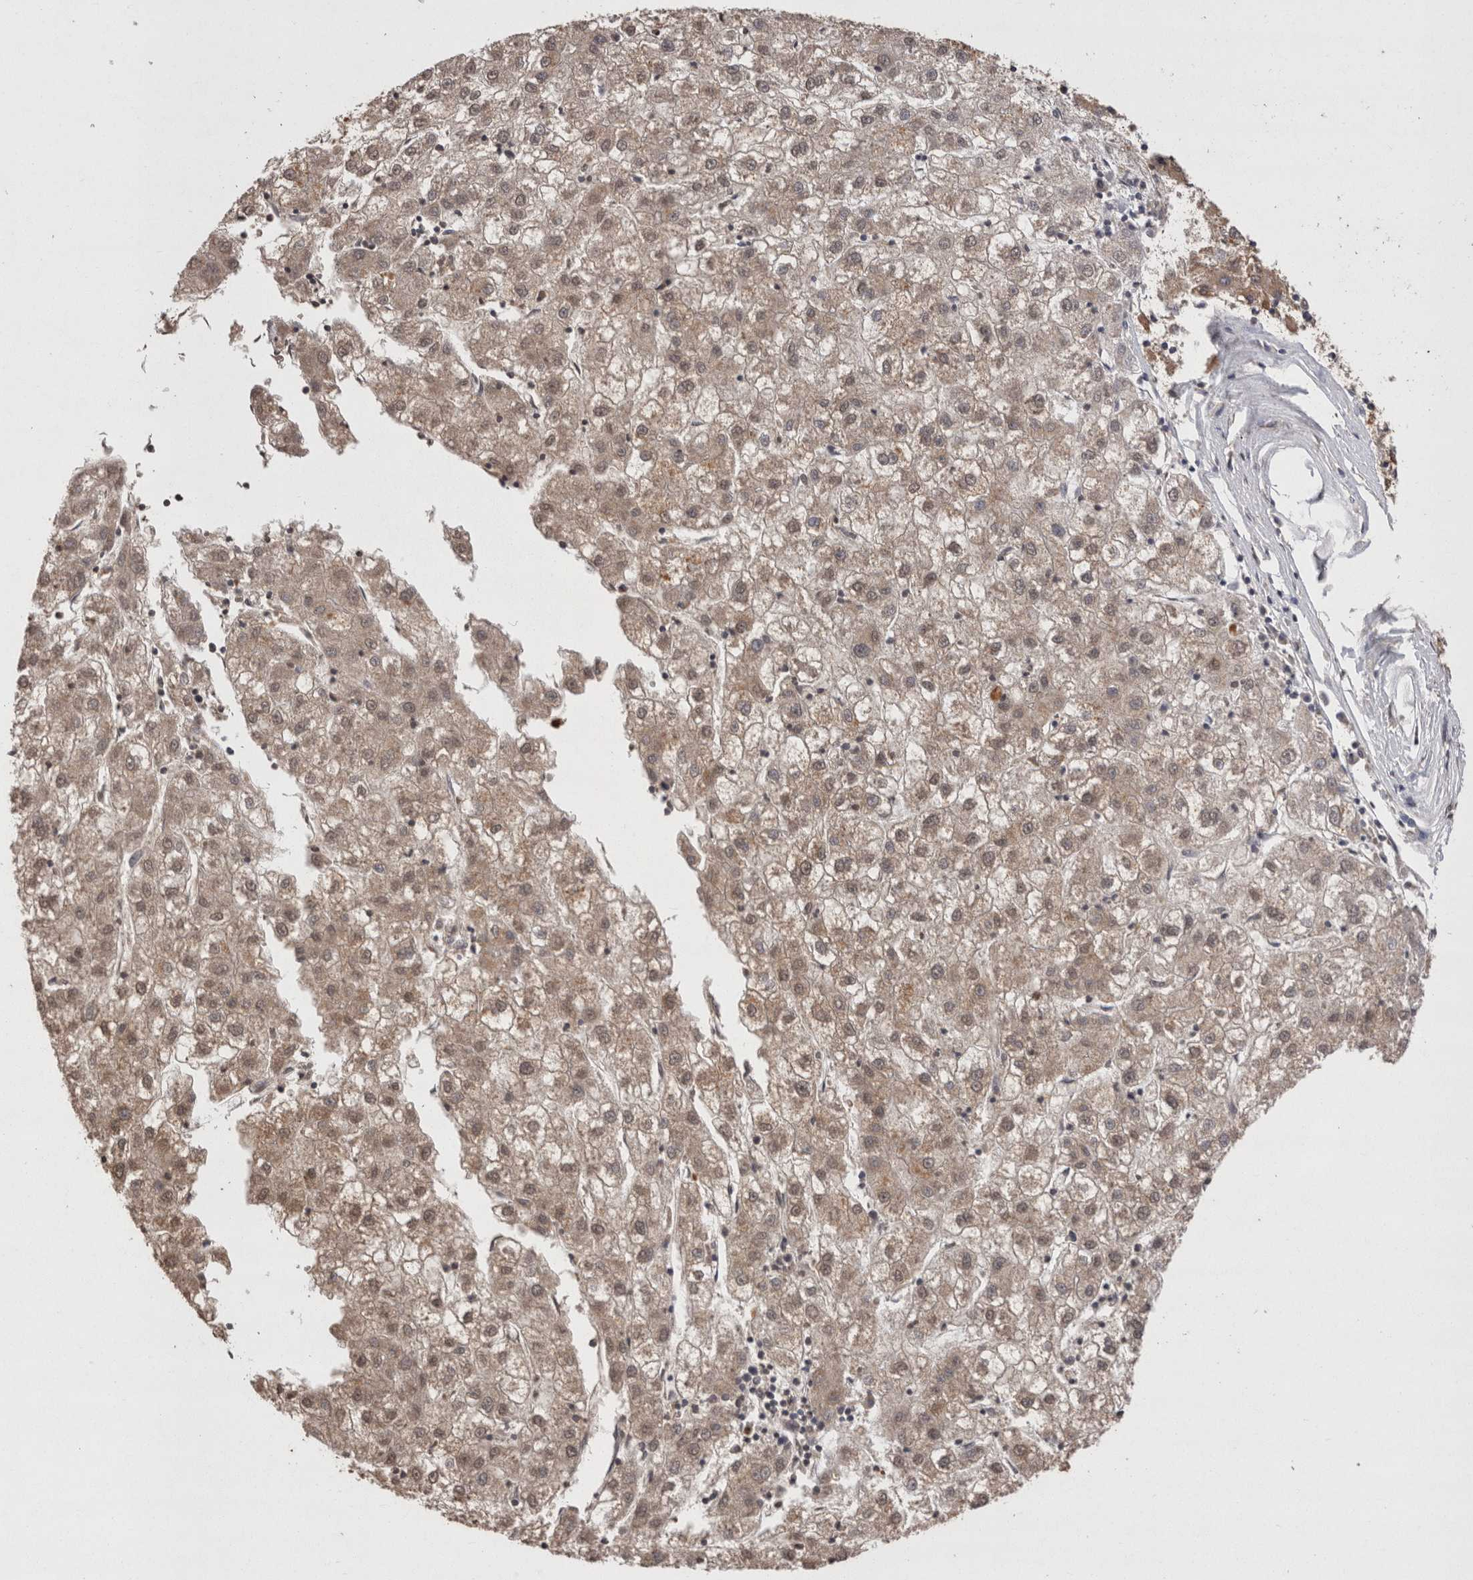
{"staining": {"intensity": "weak", "quantity": ">75%", "location": "cytoplasmic/membranous"}, "tissue": "liver cancer", "cell_type": "Tumor cells", "image_type": "cancer", "snomed": [{"axis": "morphology", "description": "Carcinoma, Hepatocellular, NOS"}, {"axis": "topography", "description": "Liver"}], "caption": "Immunohistochemistry (DAB) staining of liver cancer reveals weak cytoplasmic/membranous protein expression in approximately >75% of tumor cells. (IHC, brightfield microscopy, high magnification).", "gene": "GRK5", "patient": {"sex": "male", "age": 72}}